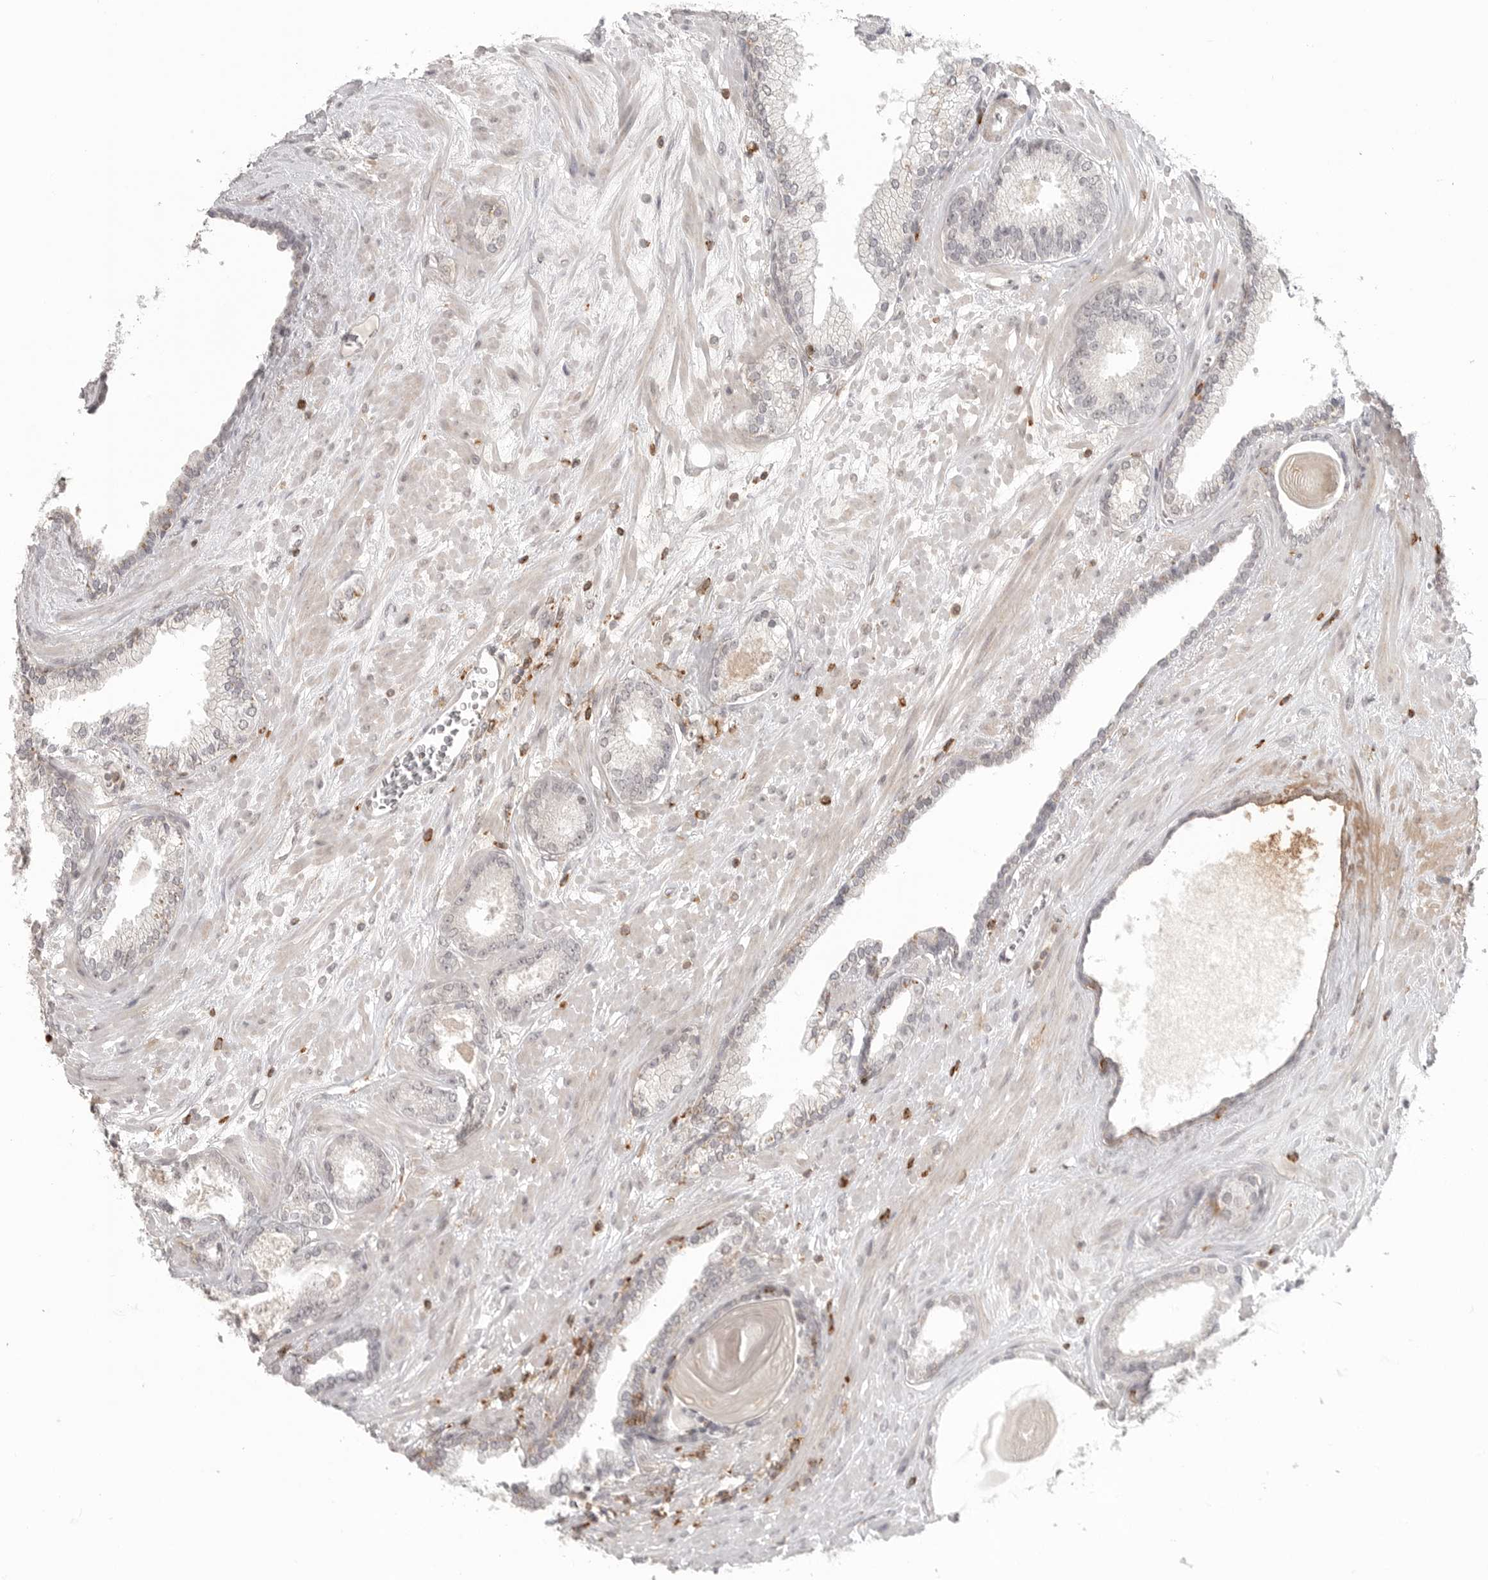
{"staining": {"intensity": "negative", "quantity": "none", "location": "none"}, "tissue": "prostate cancer", "cell_type": "Tumor cells", "image_type": "cancer", "snomed": [{"axis": "morphology", "description": "Adenocarcinoma, Low grade"}, {"axis": "topography", "description": "Prostate"}], "caption": "Tumor cells show no significant protein positivity in adenocarcinoma (low-grade) (prostate).", "gene": "SH3KBP1", "patient": {"sex": "male", "age": 70}}